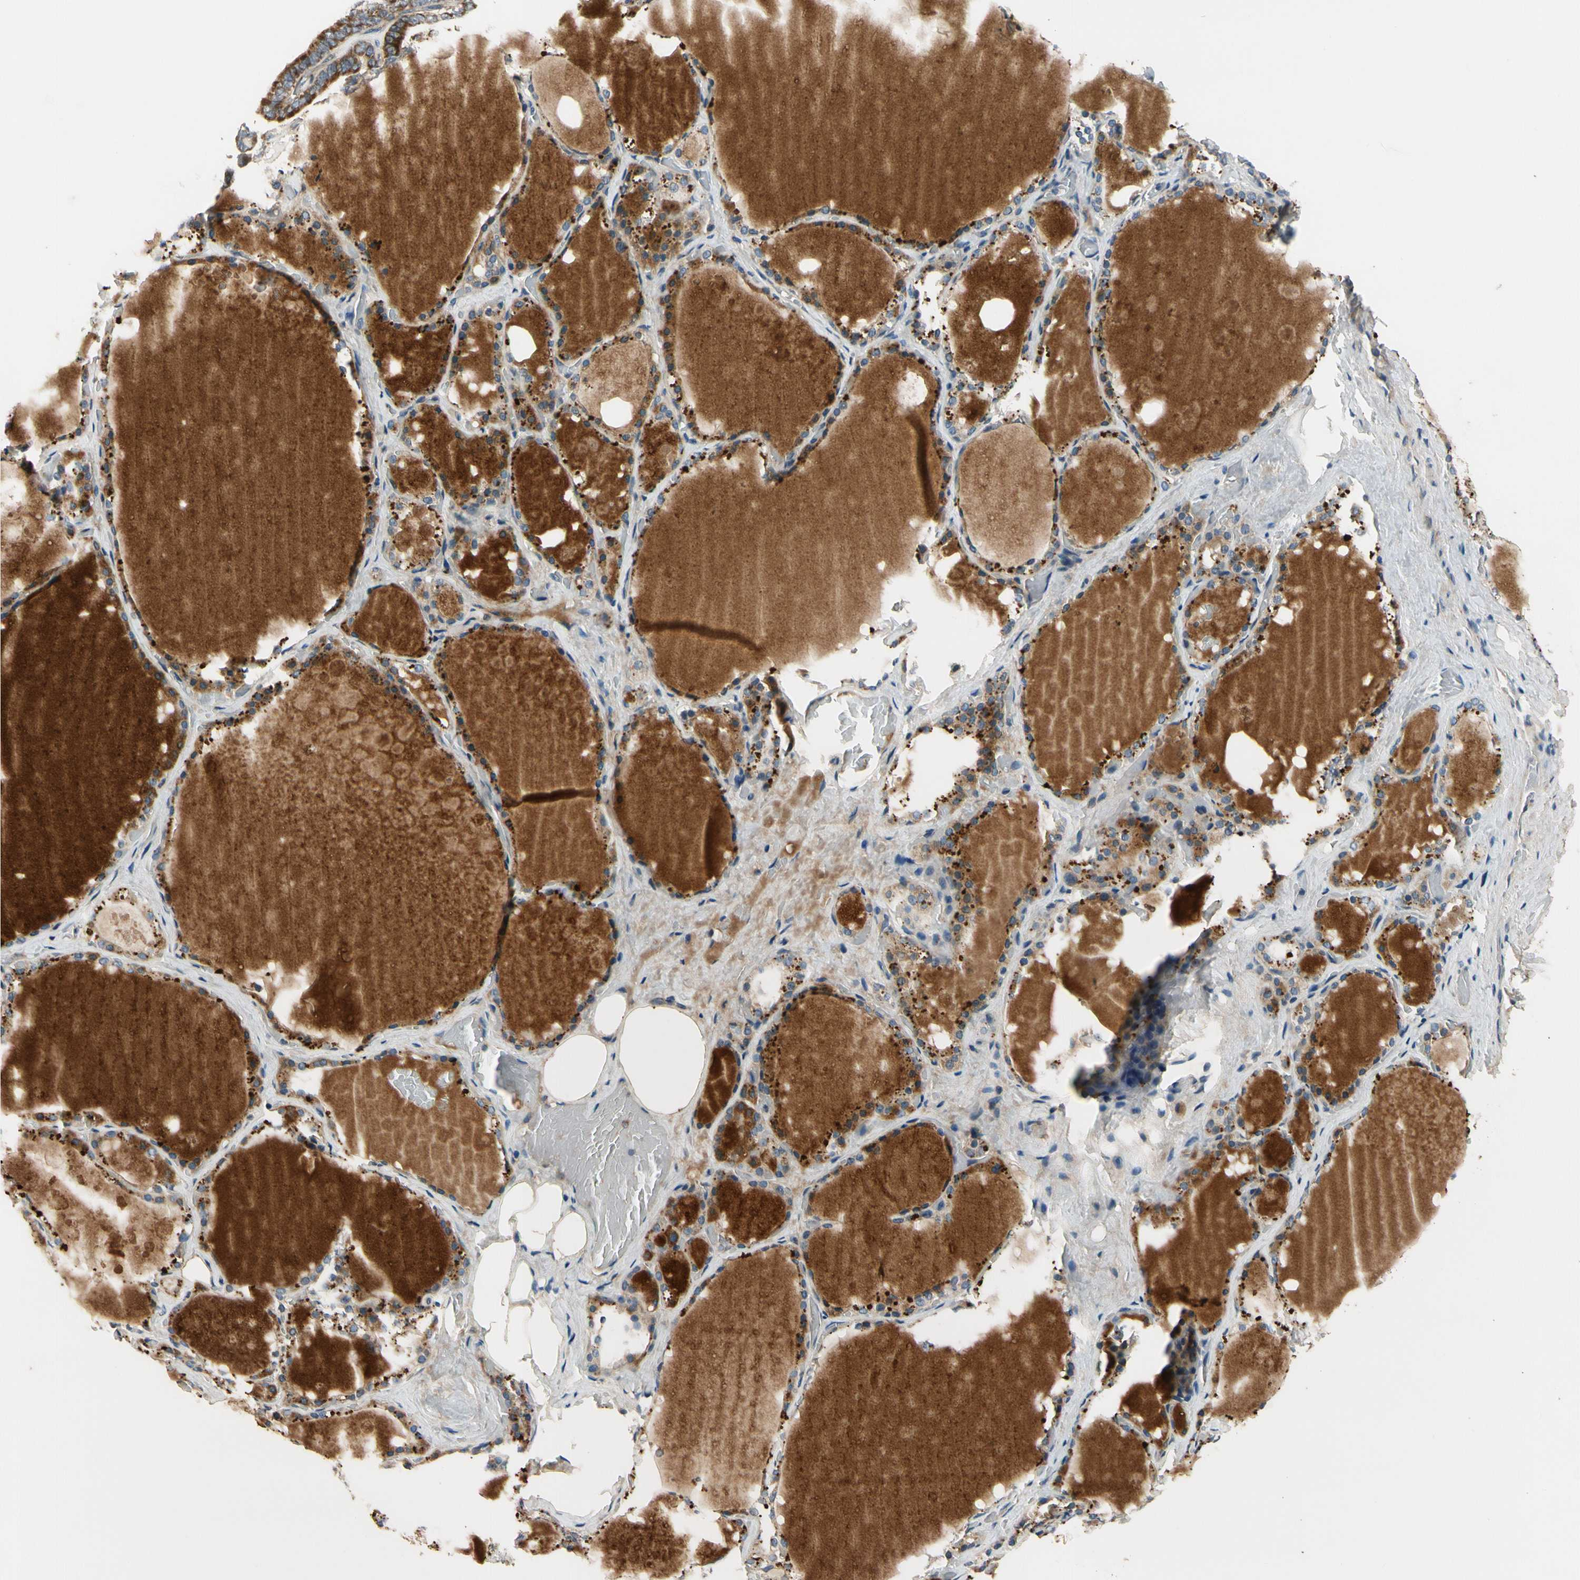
{"staining": {"intensity": "strong", "quantity": ">75%", "location": "cytoplasmic/membranous"}, "tissue": "thyroid gland", "cell_type": "Glandular cells", "image_type": "normal", "snomed": [{"axis": "morphology", "description": "Normal tissue, NOS"}, {"axis": "topography", "description": "Thyroid gland"}], "caption": "This micrograph demonstrates IHC staining of normal thyroid gland, with high strong cytoplasmic/membranous positivity in about >75% of glandular cells.", "gene": "ALKBH3", "patient": {"sex": "male", "age": 61}}